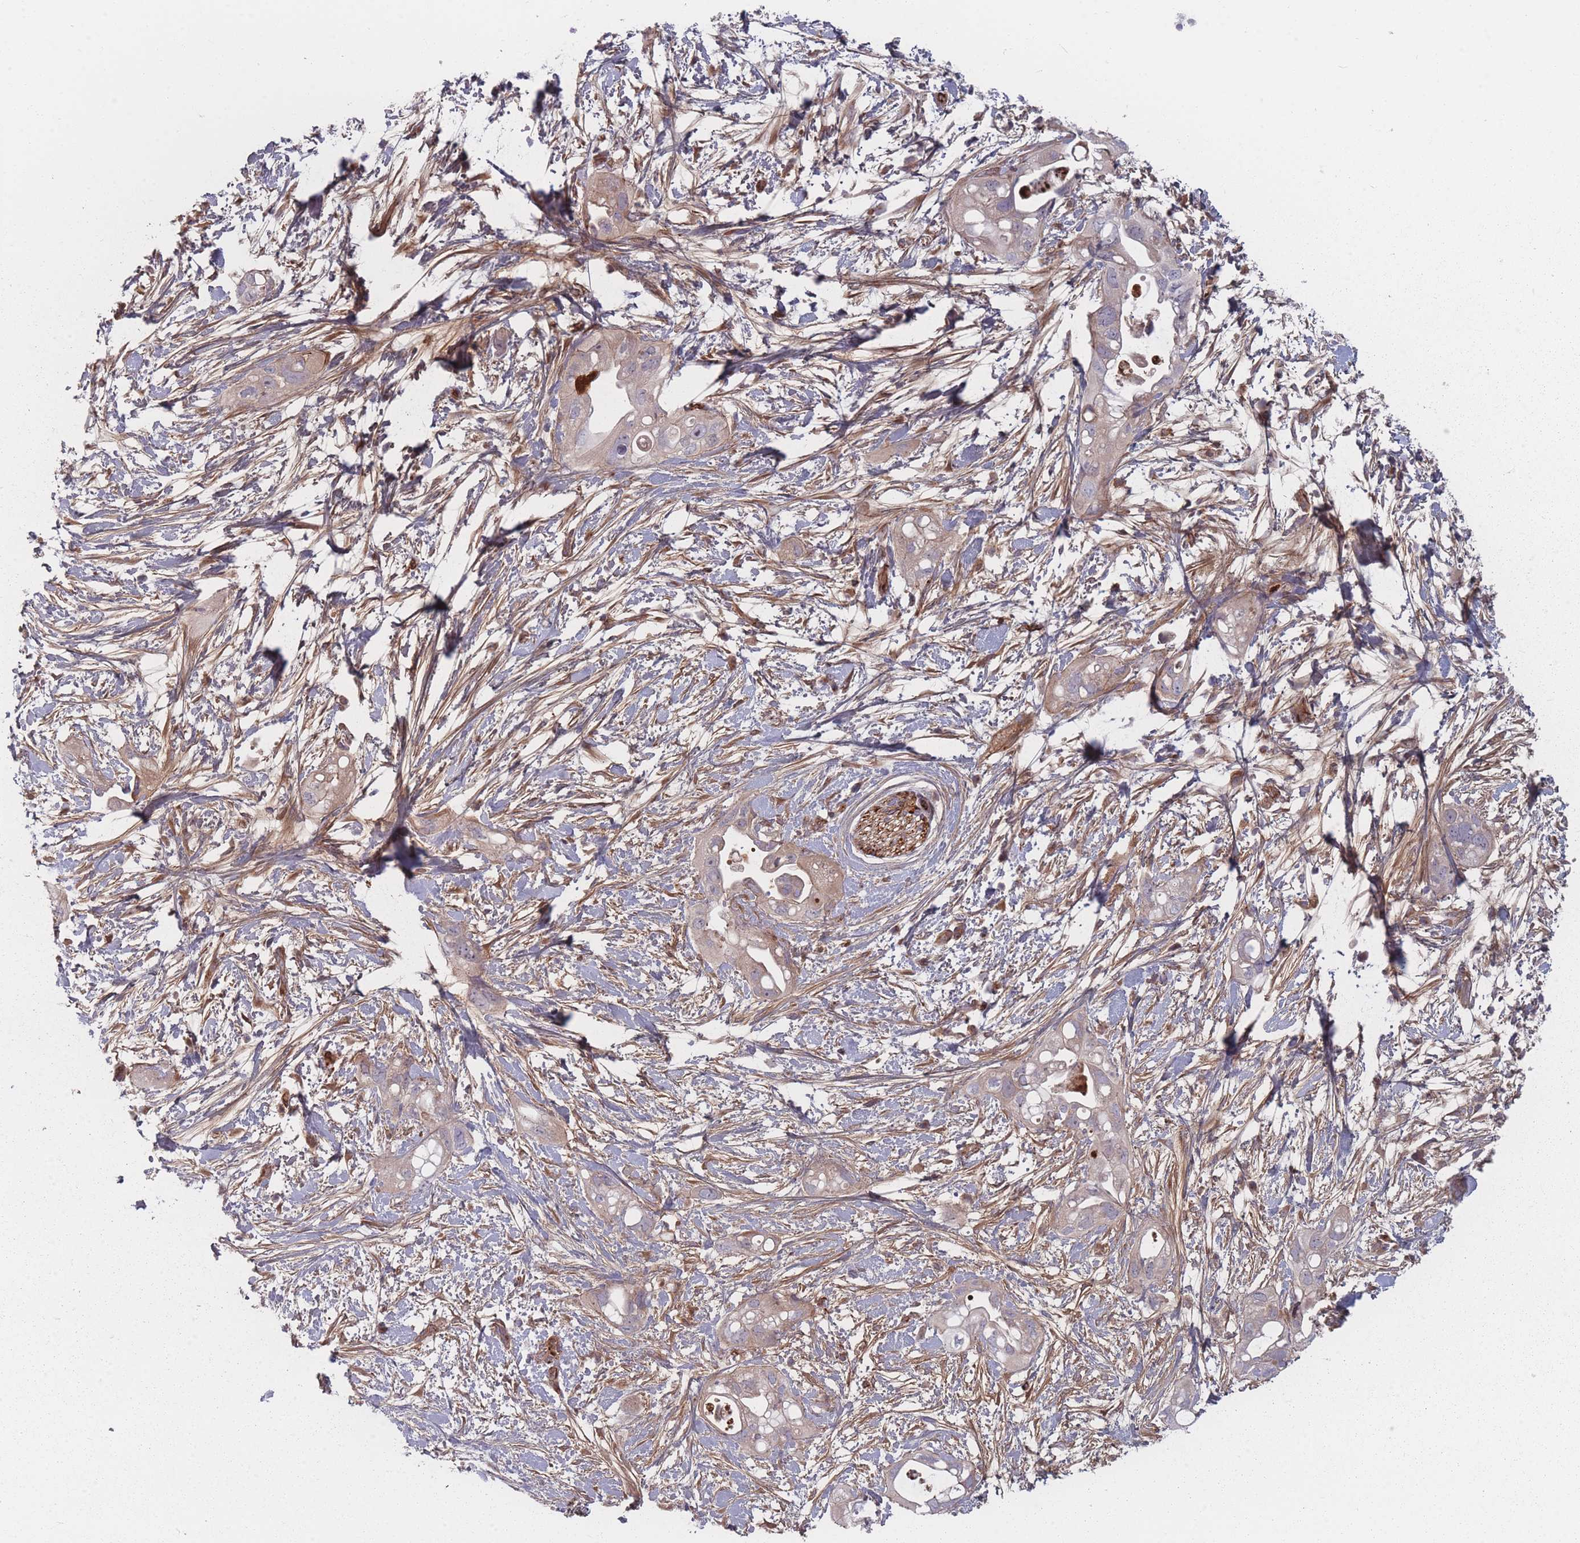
{"staining": {"intensity": "weak", "quantity": "<25%", "location": "cytoplasmic/membranous"}, "tissue": "pancreatic cancer", "cell_type": "Tumor cells", "image_type": "cancer", "snomed": [{"axis": "morphology", "description": "Adenocarcinoma, NOS"}, {"axis": "topography", "description": "Pancreas"}], "caption": "The micrograph displays no staining of tumor cells in pancreatic adenocarcinoma.", "gene": "EEF1AKMT2", "patient": {"sex": "female", "age": 72}}